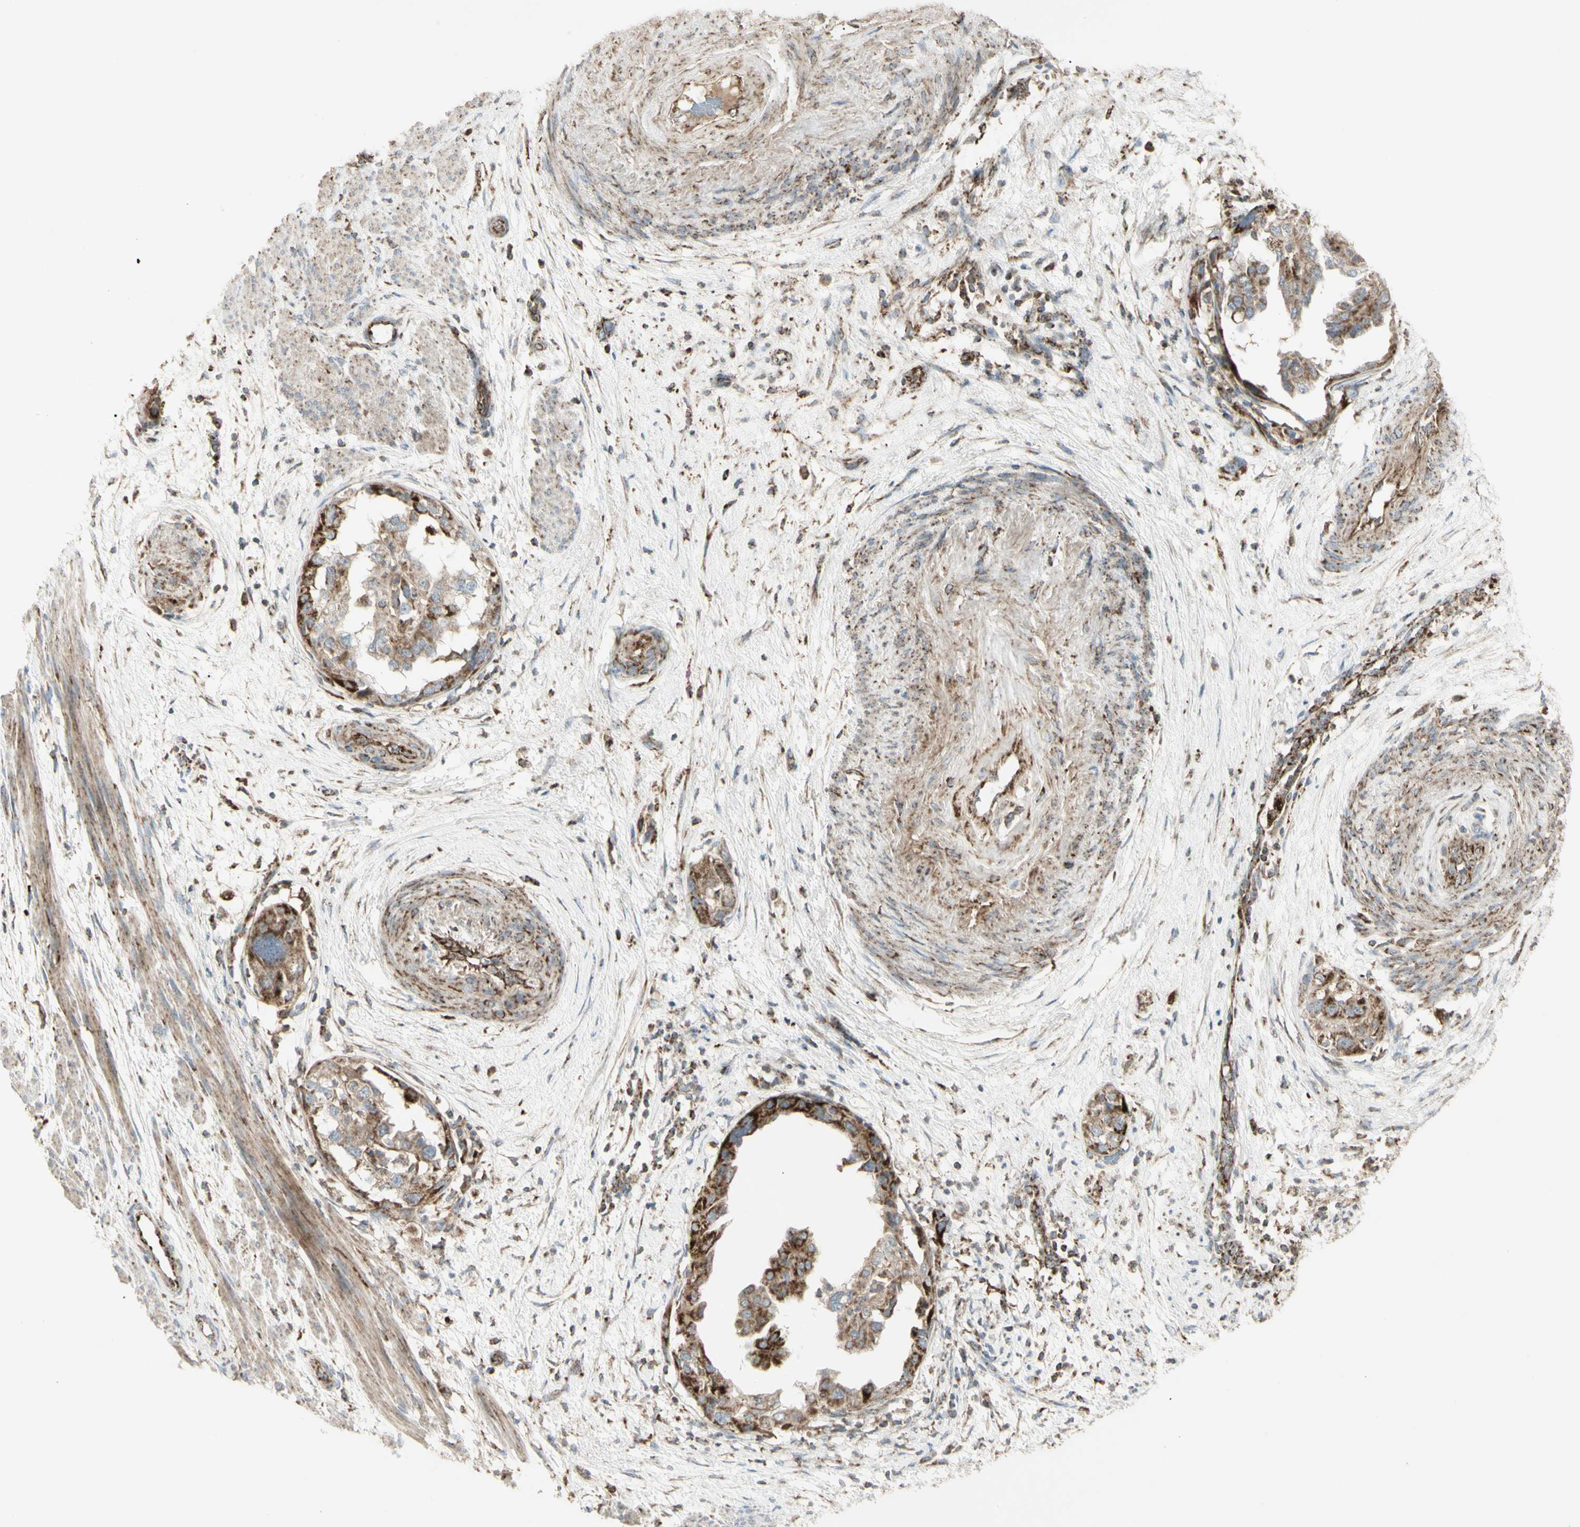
{"staining": {"intensity": "strong", "quantity": ">75%", "location": "cytoplasmic/membranous"}, "tissue": "endometrial cancer", "cell_type": "Tumor cells", "image_type": "cancer", "snomed": [{"axis": "morphology", "description": "Adenocarcinoma, NOS"}, {"axis": "topography", "description": "Endometrium"}], "caption": "A high-resolution histopathology image shows immunohistochemistry (IHC) staining of adenocarcinoma (endometrial), which shows strong cytoplasmic/membranous expression in approximately >75% of tumor cells.", "gene": "CYB5R1", "patient": {"sex": "female", "age": 85}}